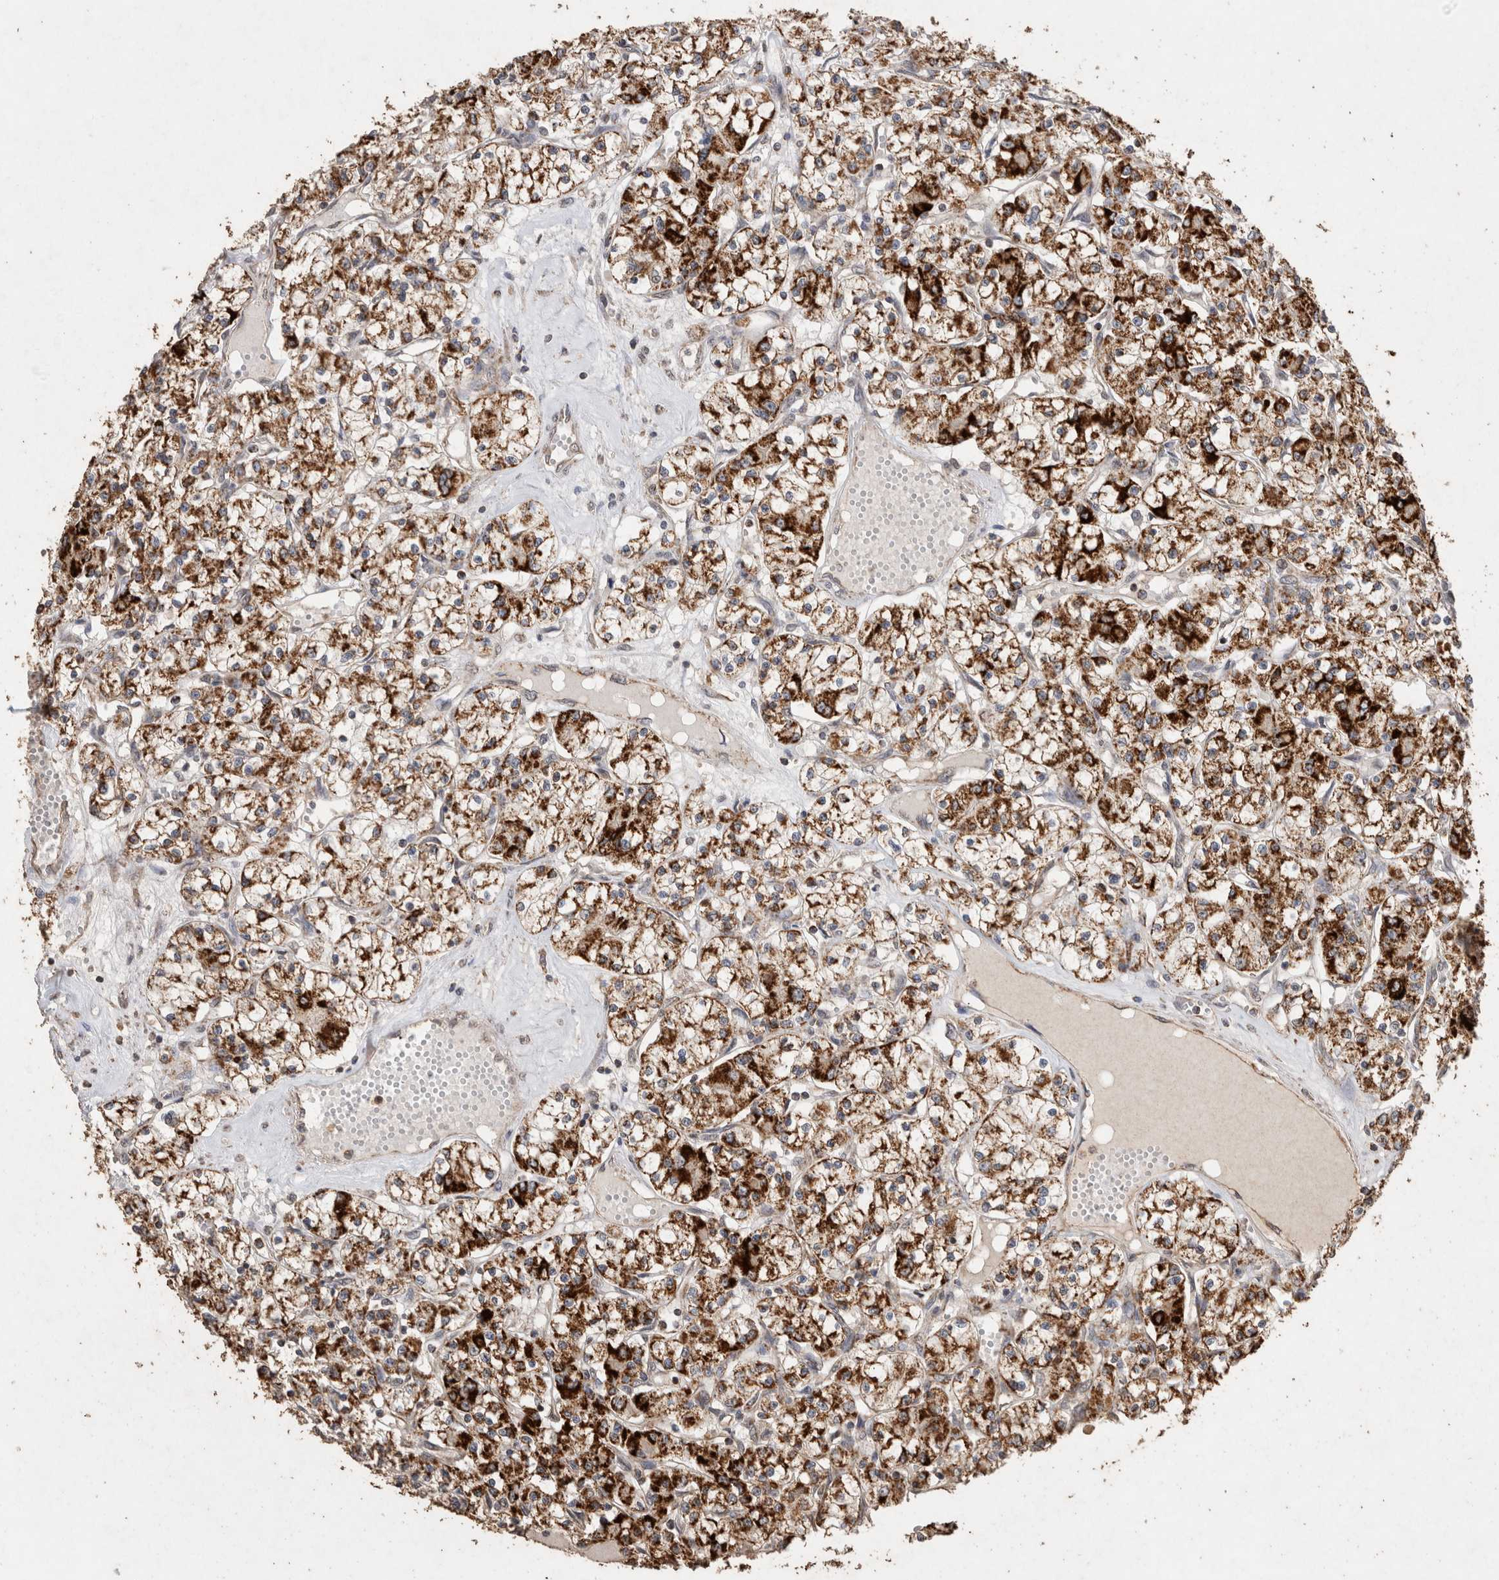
{"staining": {"intensity": "strong", "quantity": ">75%", "location": "cytoplasmic/membranous"}, "tissue": "renal cancer", "cell_type": "Tumor cells", "image_type": "cancer", "snomed": [{"axis": "morphology", "description": "Adenocarcinoma, NOS"}, {"axis": "topography", "description": "Kidney"}], "caption": "Adenocarcinoma (renal) stained with a brown dye reveals strong cytoplasmic/membranous positive staining in approximately >75% of tumor cells.", "gene": "ACADM", "patient": {"sex": "female", "age": 59}}